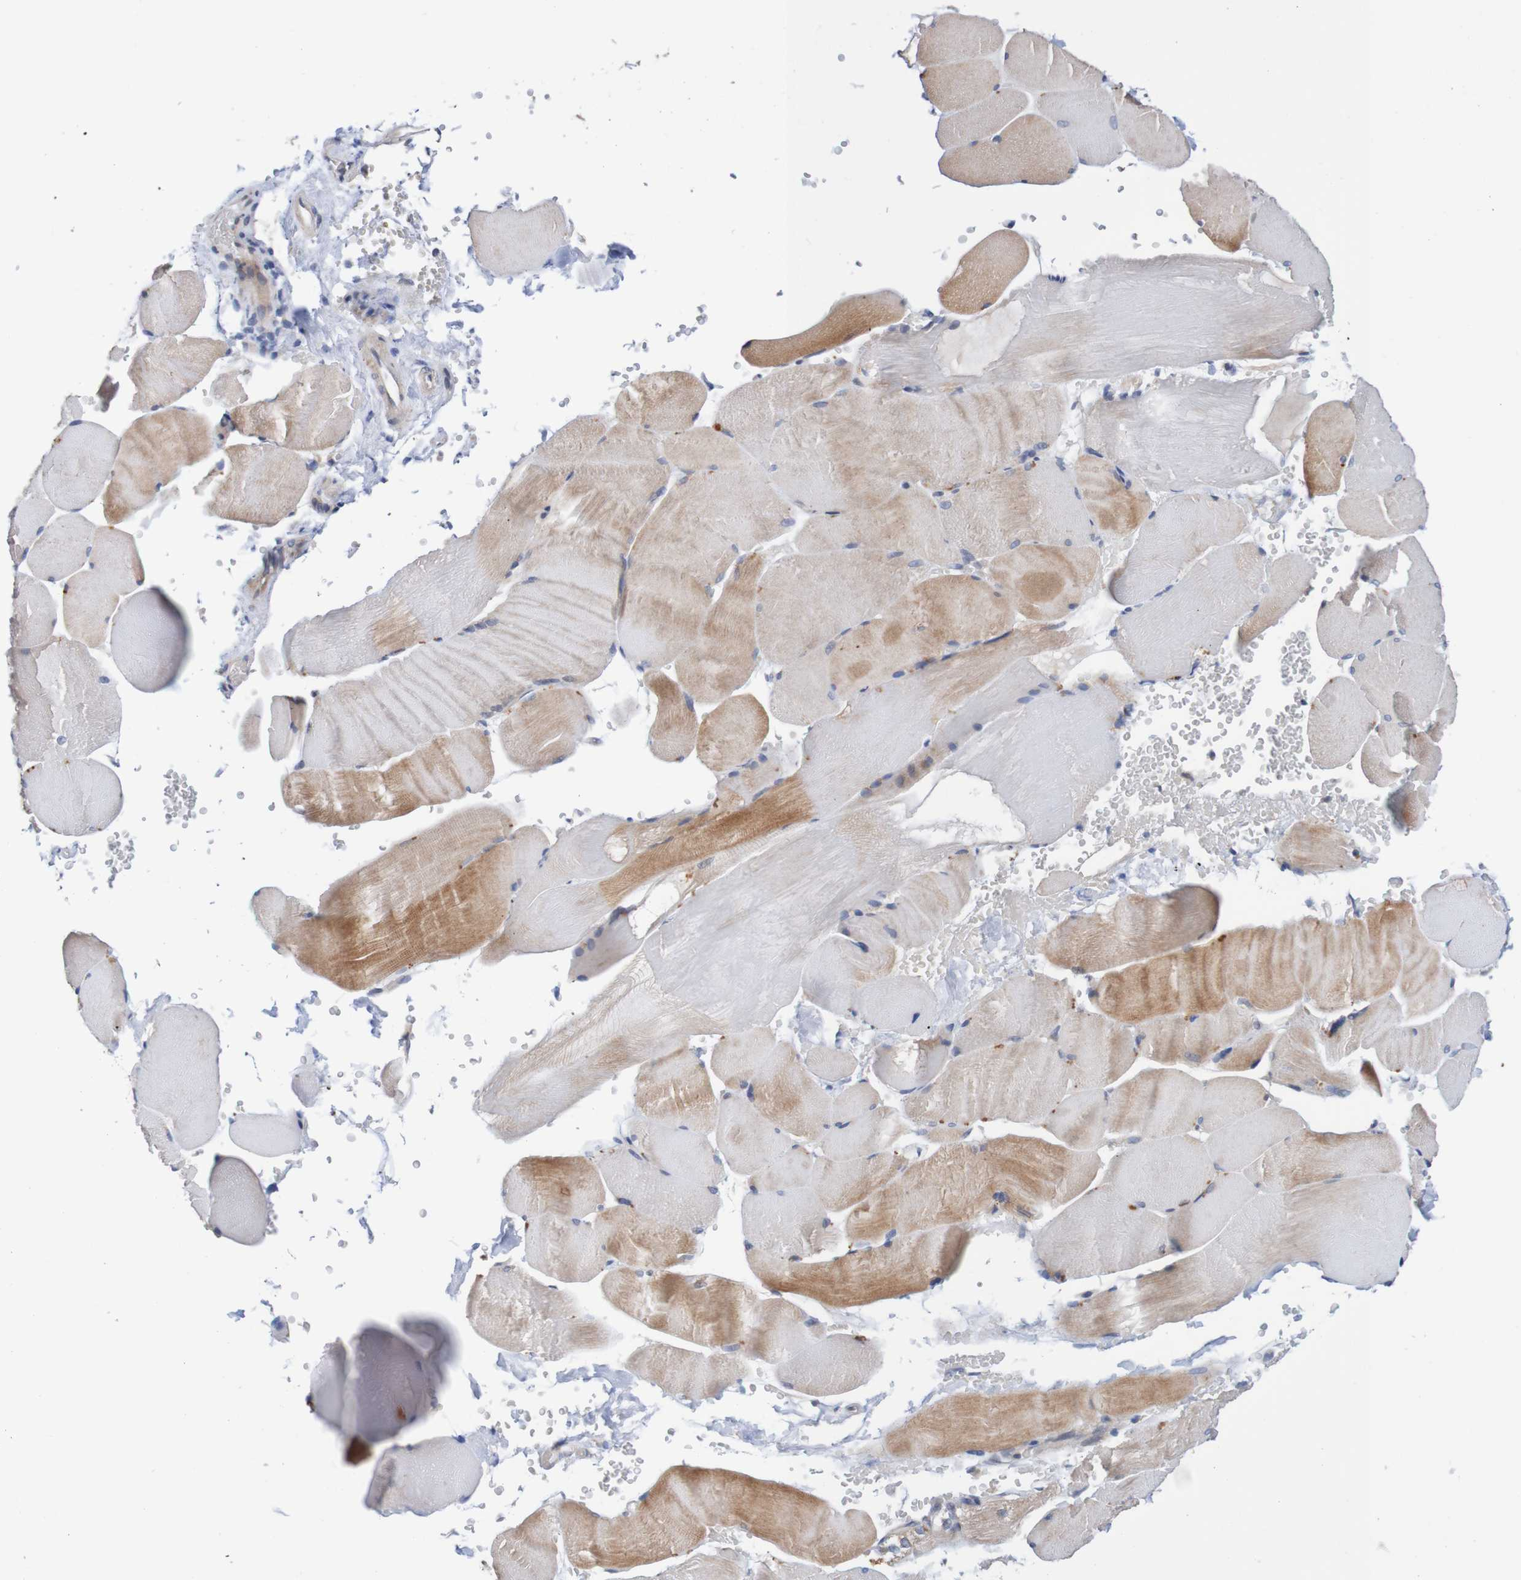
{"staining": {"intensity": "moderate", "quantity": "25%-75%", "location": "cytoplasmic/membranous"}, "tissue": "skeletal muscle", "cell_type": "Myocytes", "image_type": "normal", "snomed": [{"axis": "morphology", "description": "Normal tissue, NOS"}, {"axis": "topography", "description": "Skin"}, {"axis": "topography", "description": "Skeletal muscle"}], "caption": "Moderate cytoplasmic/membranous protein positivity is present in approximately 25%-75% of myocytes in skeletal muscle.", "gene": "FIBP", "patient": {"sex": "male", "age": 83}}